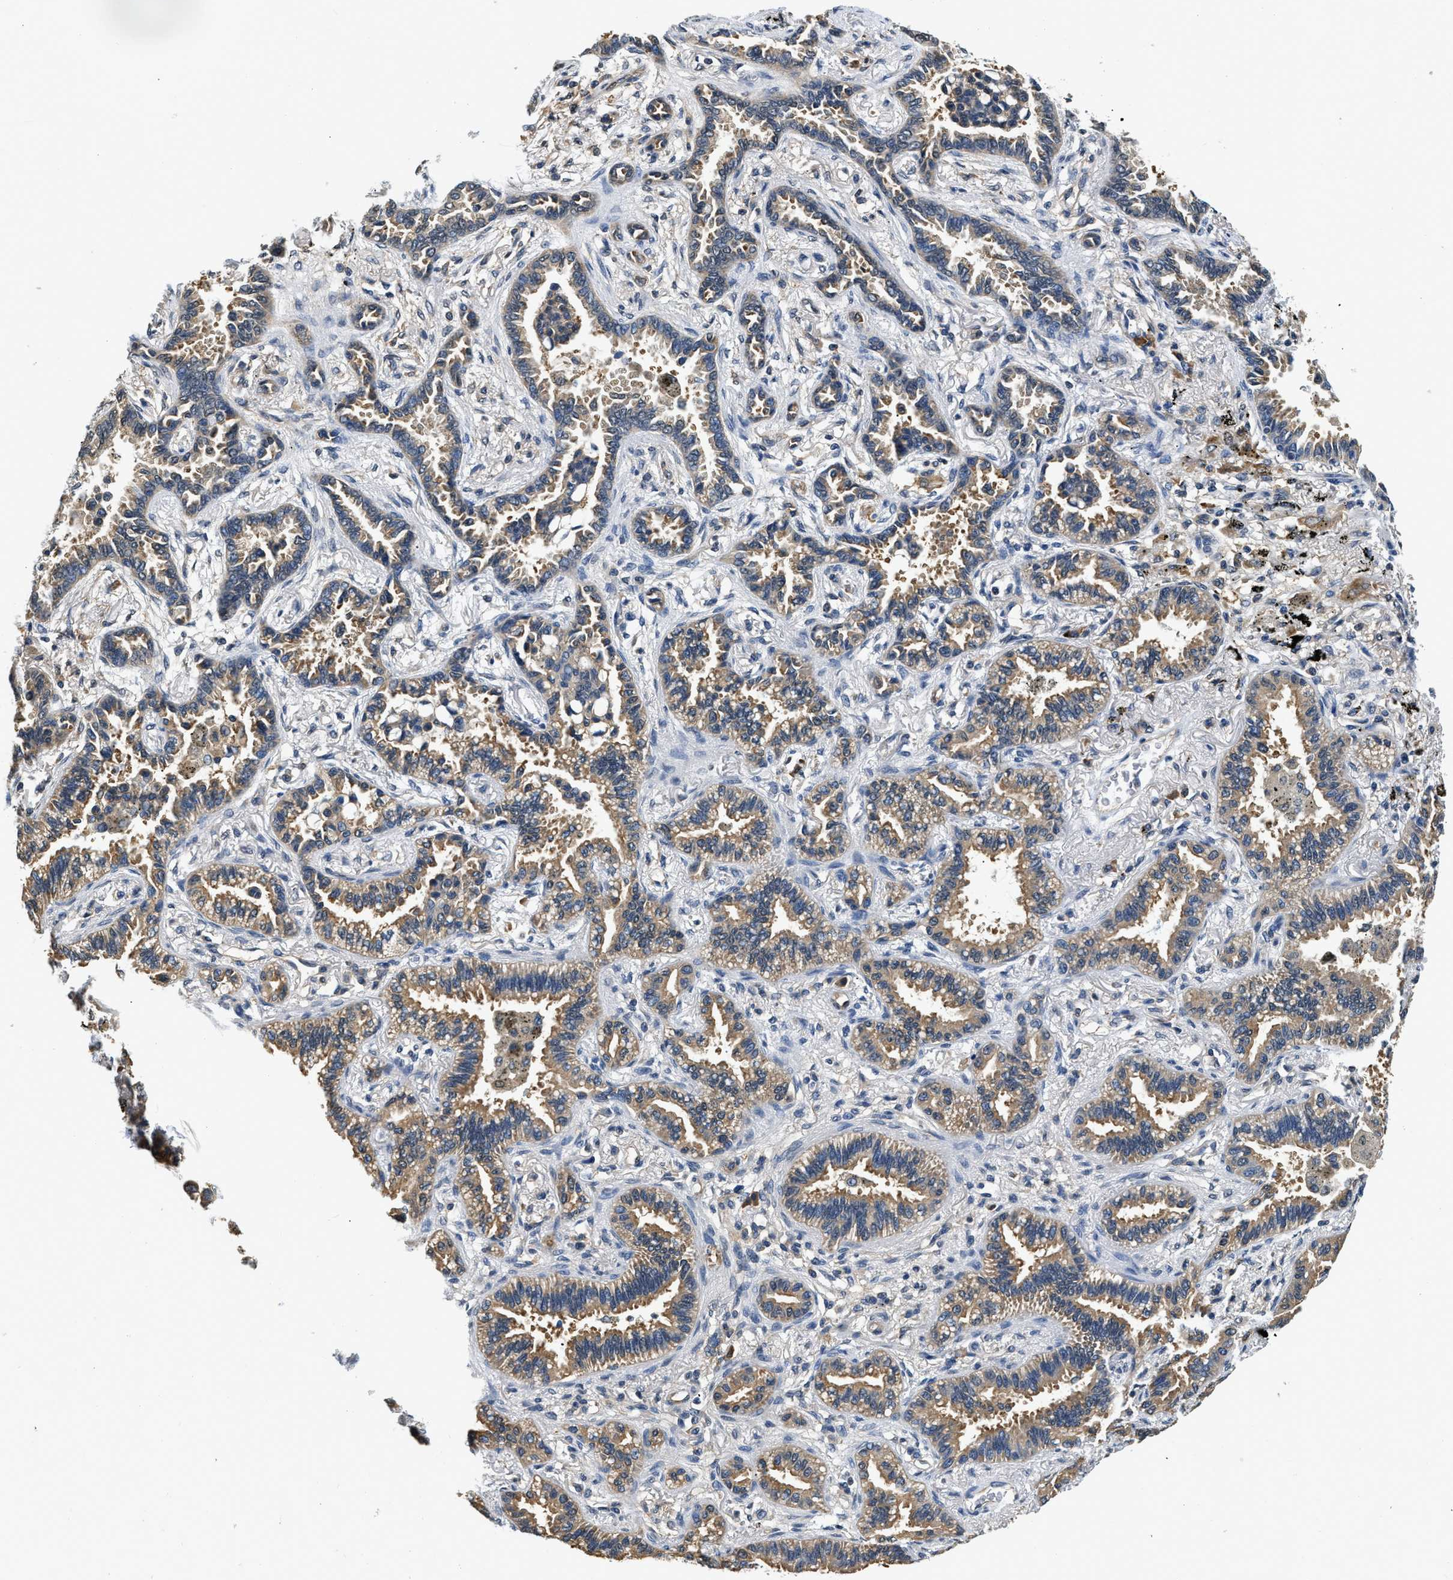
{"staining": {"intensity": "moderate", "quantity": ">75%", "location": "cytoplasmic/membranous"}, "tissue": "lung cancer", "cell_type": "Tumor cells", "image_type": "cancer", "snomed": [{"axis": "morphology", "description": "Normal tissue, NOS"}, {"axis": "morphology", "description": "Adenocarcinoma, NOS"}, {"axis": "topography", "description": "Lung"}], "caption": "IHC (DAB (3,3'-diaminobenzidine)) staining of lung cancer displays moderate cytoplasmic/membranous protein staining in about >75% of tumor cells.", "gene": "BCL7C", "patient": {"sex": "male", "age": 59}}